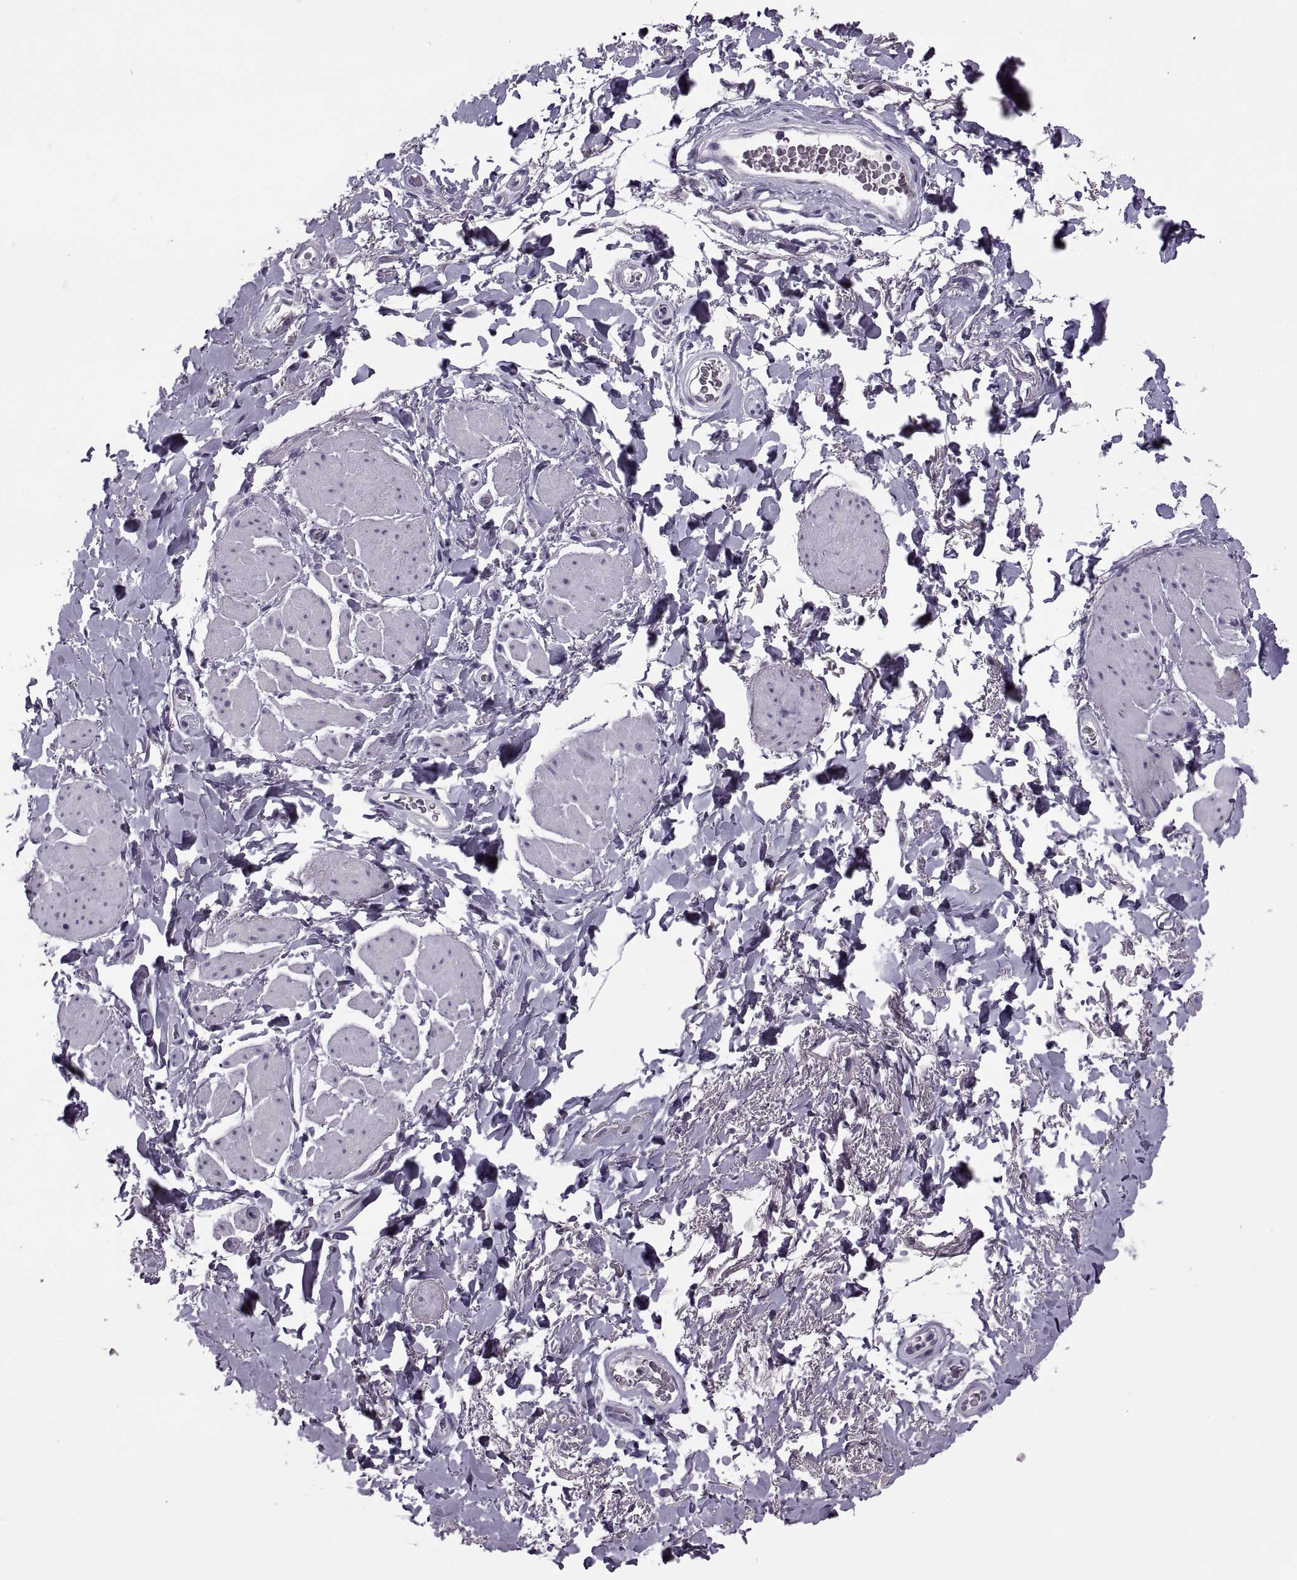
{"staining": {"intensity": "negative", "quantity": "none", "location": "none"}, "tissue": "adipose tissue", "cell_type": "Adipocytes", "image_type": "normal", "snomed": [{"axis": "morphology", "description": "Normal tissue, NOS"}, {"axis": "topography", "description": "Anal"}, {"axis": "topography", "description": "Peripheral nerve tissue"}], "caption": "Immunohistochemistry histopathology image of unremarkable adipose tissue: adipose tissue stained with DAB (3,3'-diaminobenzidine) reveals no significant protein expression in adipocytes. (Immunohistochemistry (ihc), brightfield microscopy, high magnification).", "gene": "MAGEB1", "patient": {"sex": "male", "age": 53}}